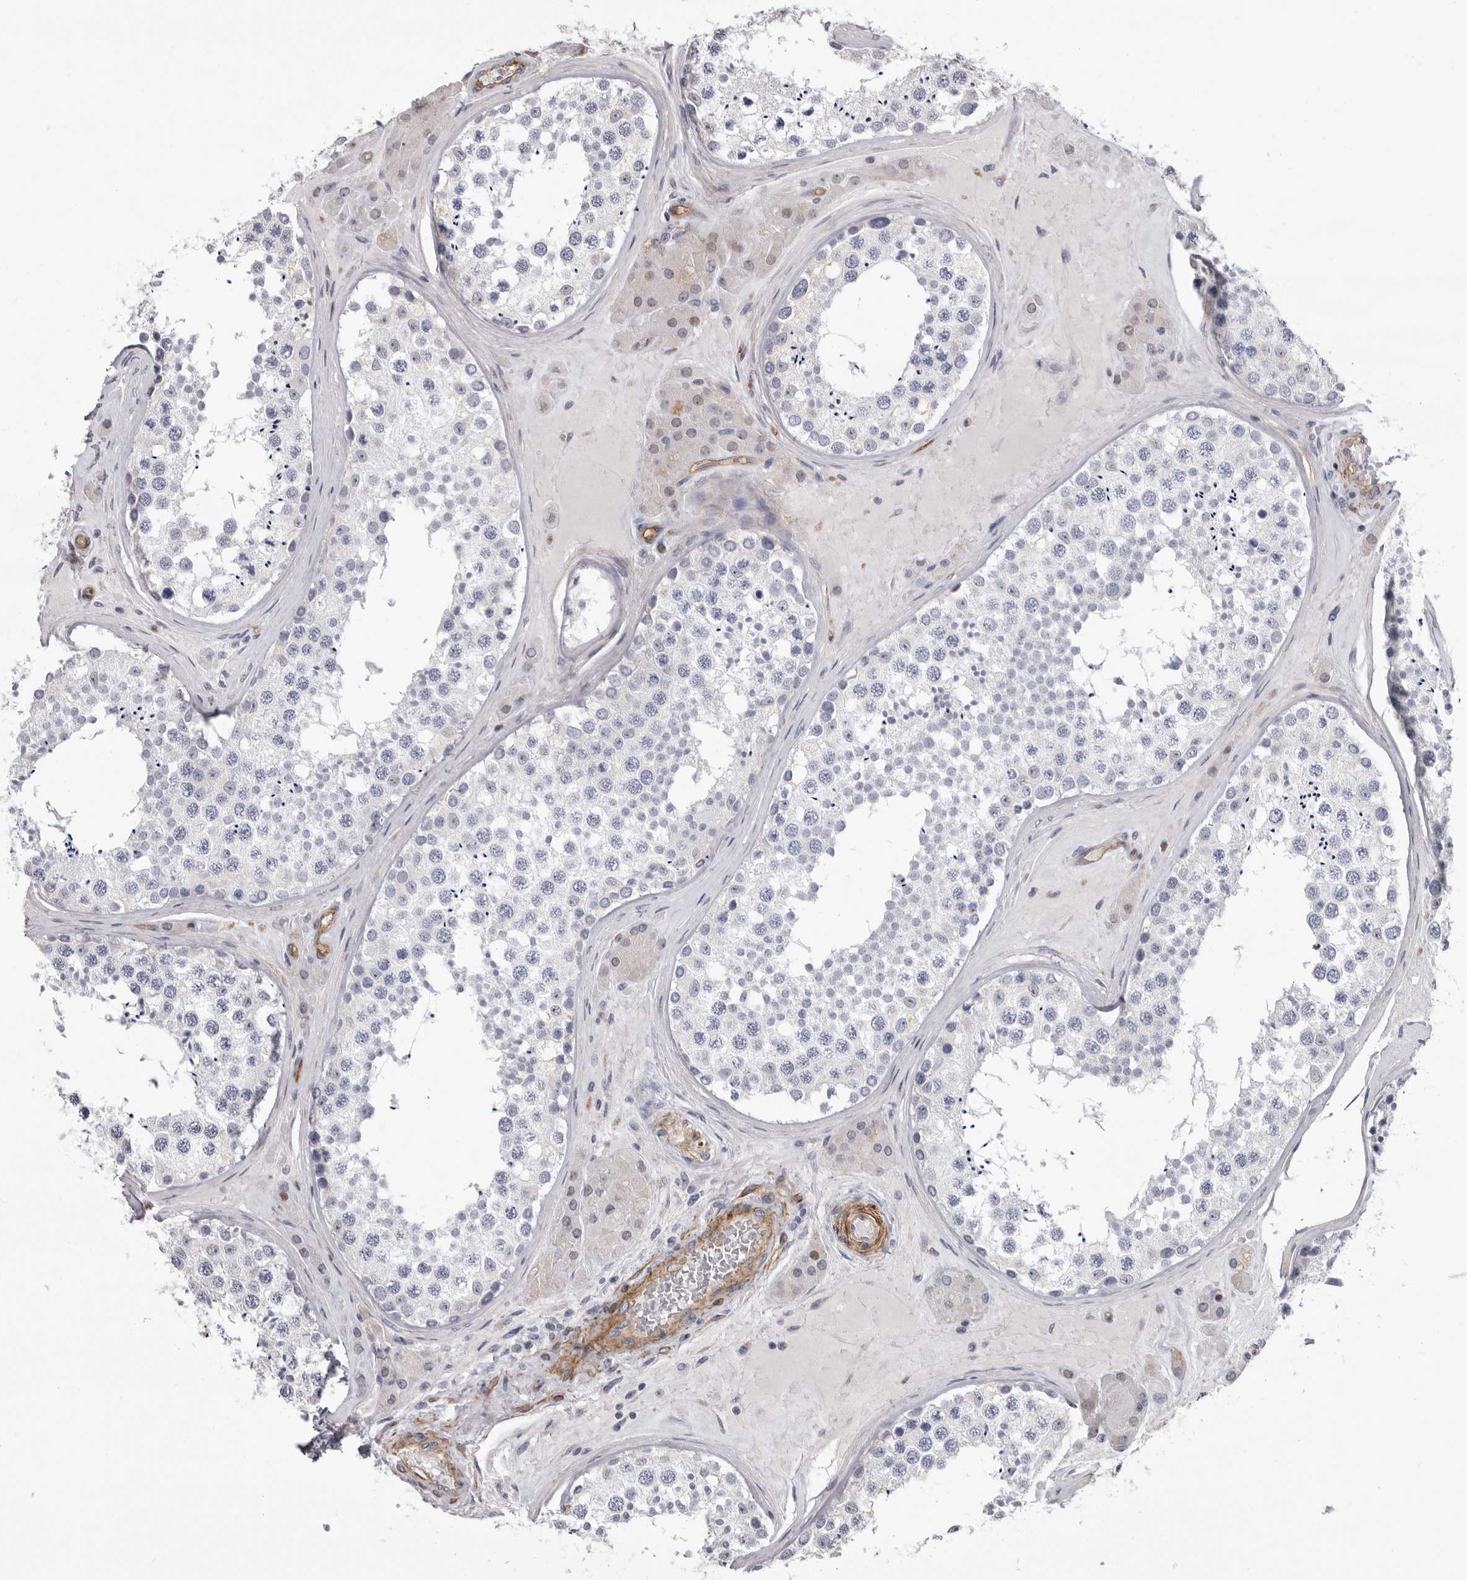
{"staining": {"intensity": "negative", "quantity": "none", "location": "none"}, "tissue": "testis", "cell_type": "Cells in seminiferous ducts", "image_type": "normal", "snomed": [{"axis": "morphology", "description": "Normal tissue, NOS"}, {"axis": "topography", "description": "Testis"}], "caption": "This is an immunohistochemistry photomicrograph of benign testis. There is no expression in cells in seminiferous ducts.", "gene": "ADGRL4", "patient": {"sex": "male", "age": 46}}